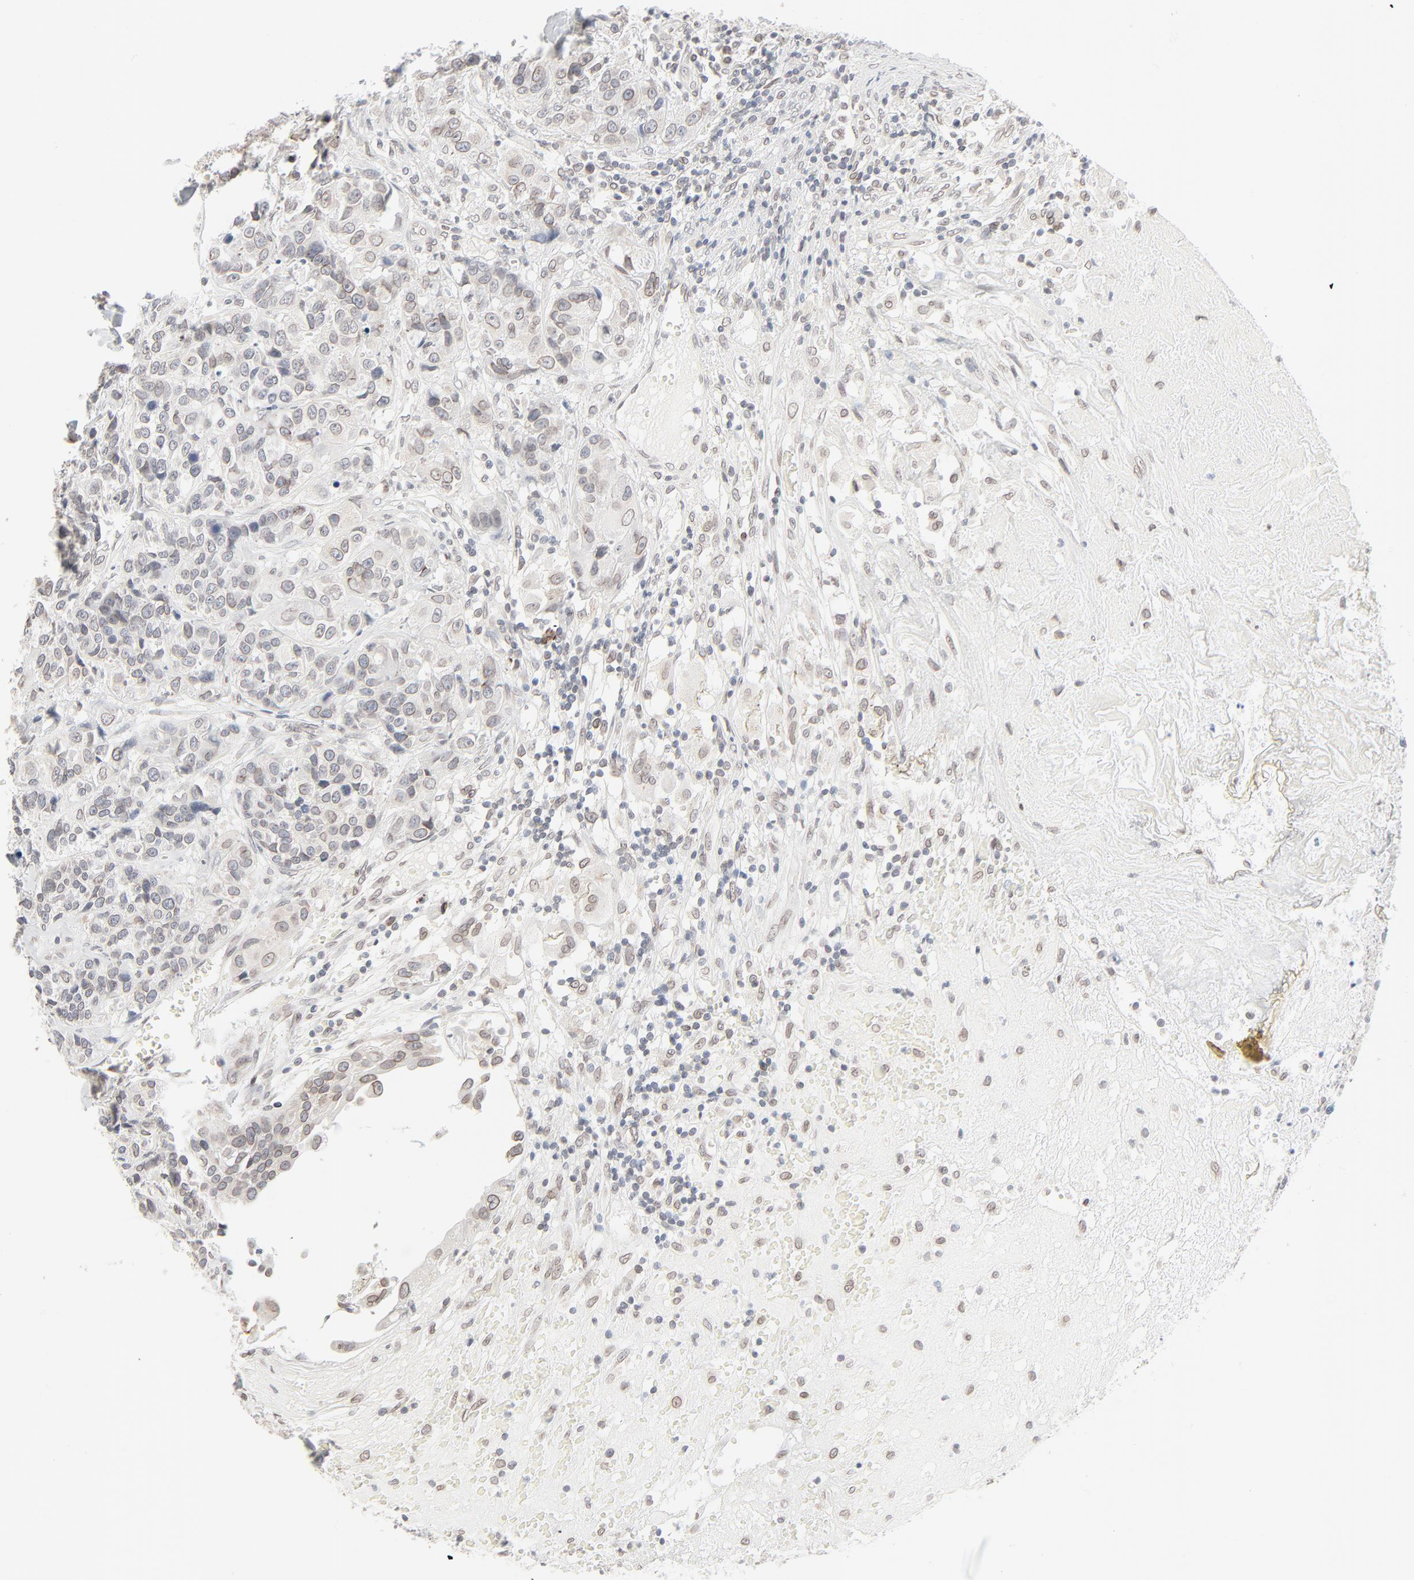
{"staining": {"intensity": "weak", "quantity": "<25%", "location": "cytoplasmic/membranous,nuclear"}, "tissue": "urothelial cancer", "cell_type": "Tumor cells", "image_type": "cancer", "snomed": [{"axis": "morphology", "description": "Urothelial carcinoma, High grade"}, {"axis": "topography", "description": "Urinary bladder"}], "caption": "Histopathology image shows no protein positivity in tumor cells of urothelial cancer tissue.", "gene": "MAD1L1", "patient": {"sex": "female", "age": 81}}